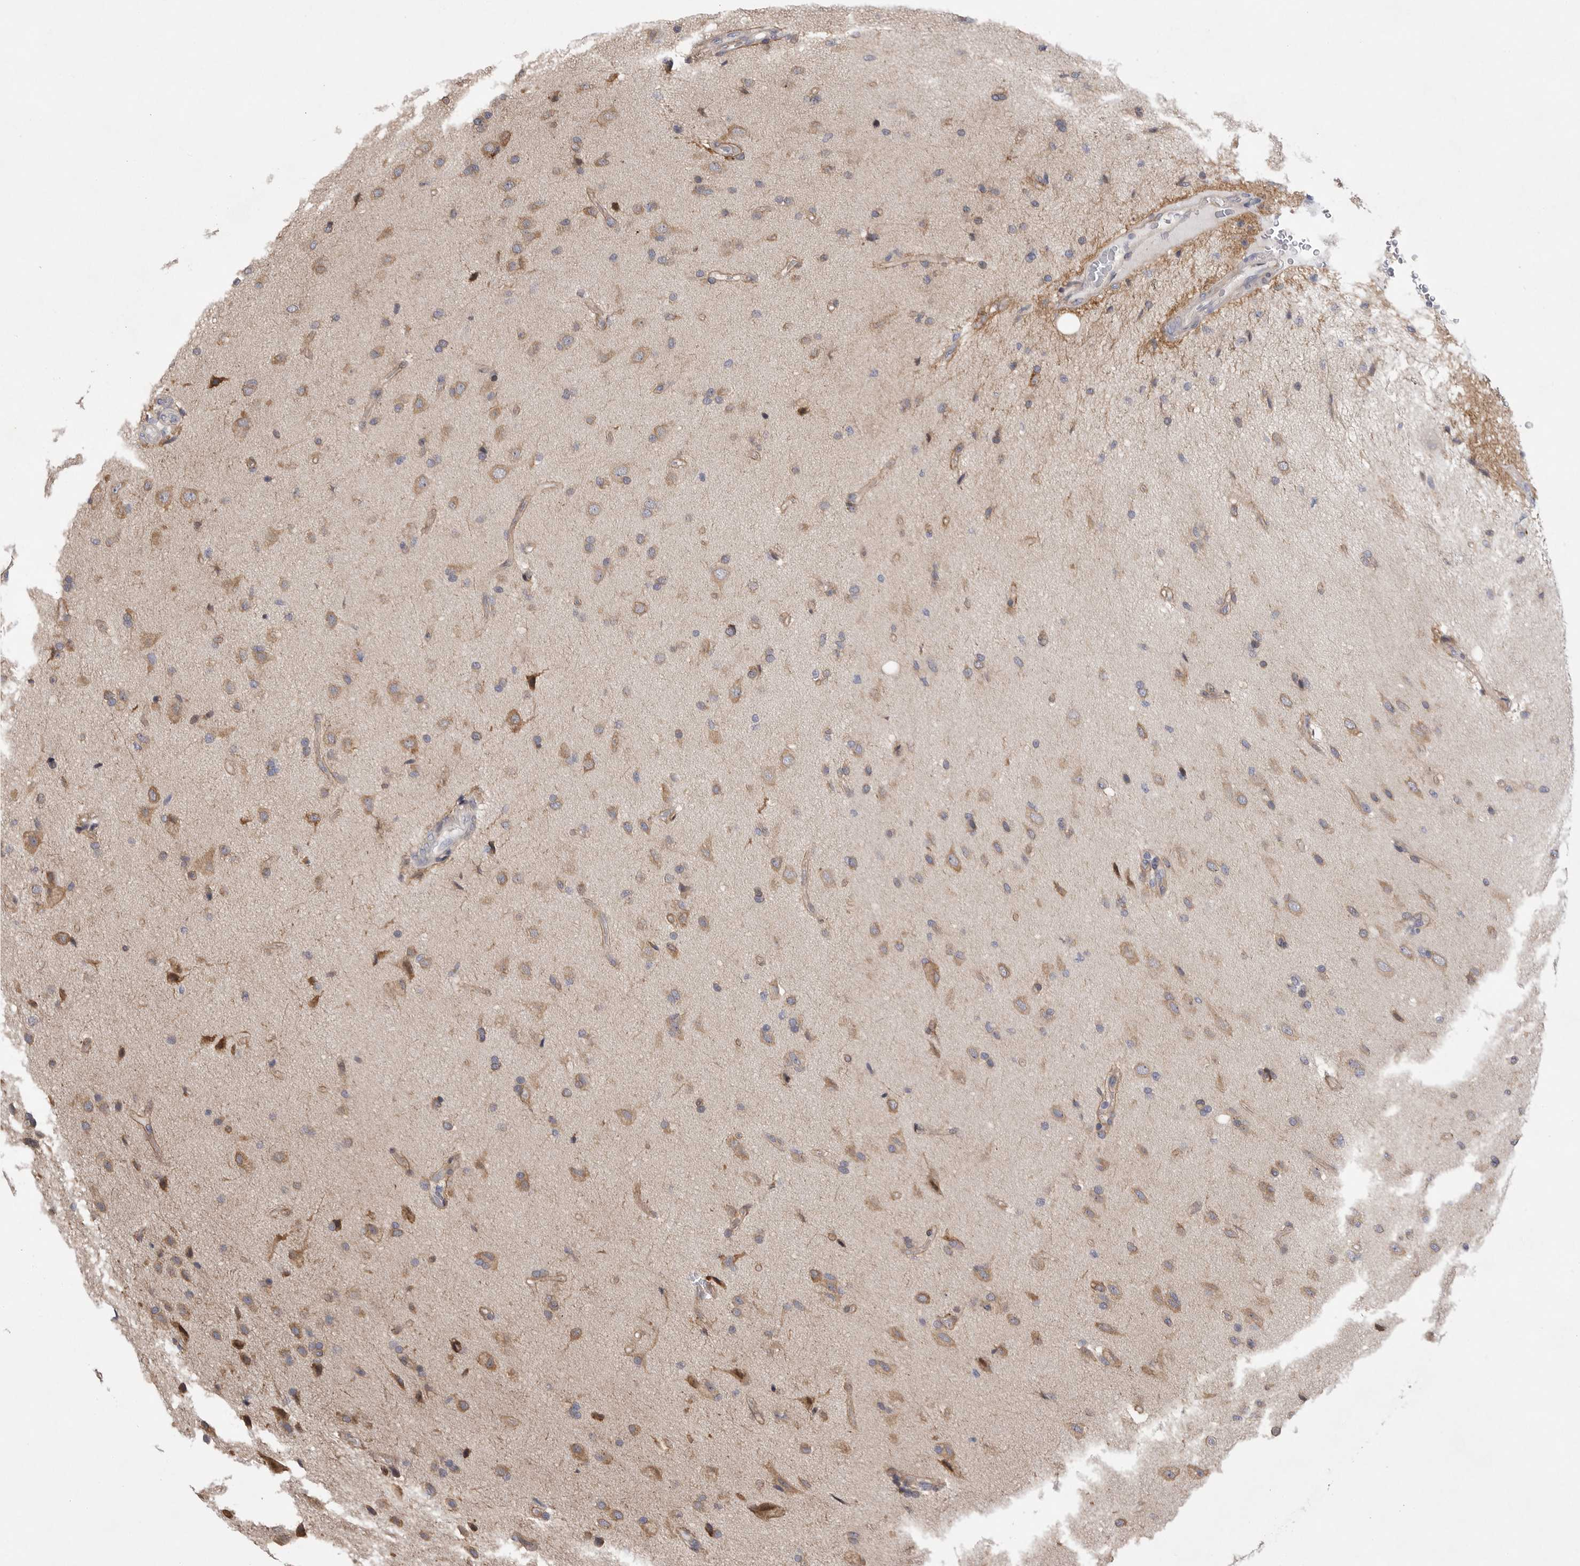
{"staining": {"intensity": "moderate", "quantity": ">75%", "location": "cytoplasmic/membranous"}, "tissue": "glioma", "cell_type": "Tumor cells", "image_type": "cancer", "snomed": [{"axis": "morphology", "description": "Glioma, malignant, High grade"}, {"axis": "topography", "description": "Brain"}], "caption": "Immunohistochemistry photomicrograph of neoplastic tissue: human glioma stained using immunohistochemistry displays medium levels of moderate protein expression localized specifically in the cytoplasmic/membranous of tumor cells, appearing as a cytoplasmic/membranous brown color.", "gene": "FBXO43", "patient": {"sex": "male", "age": 72}}